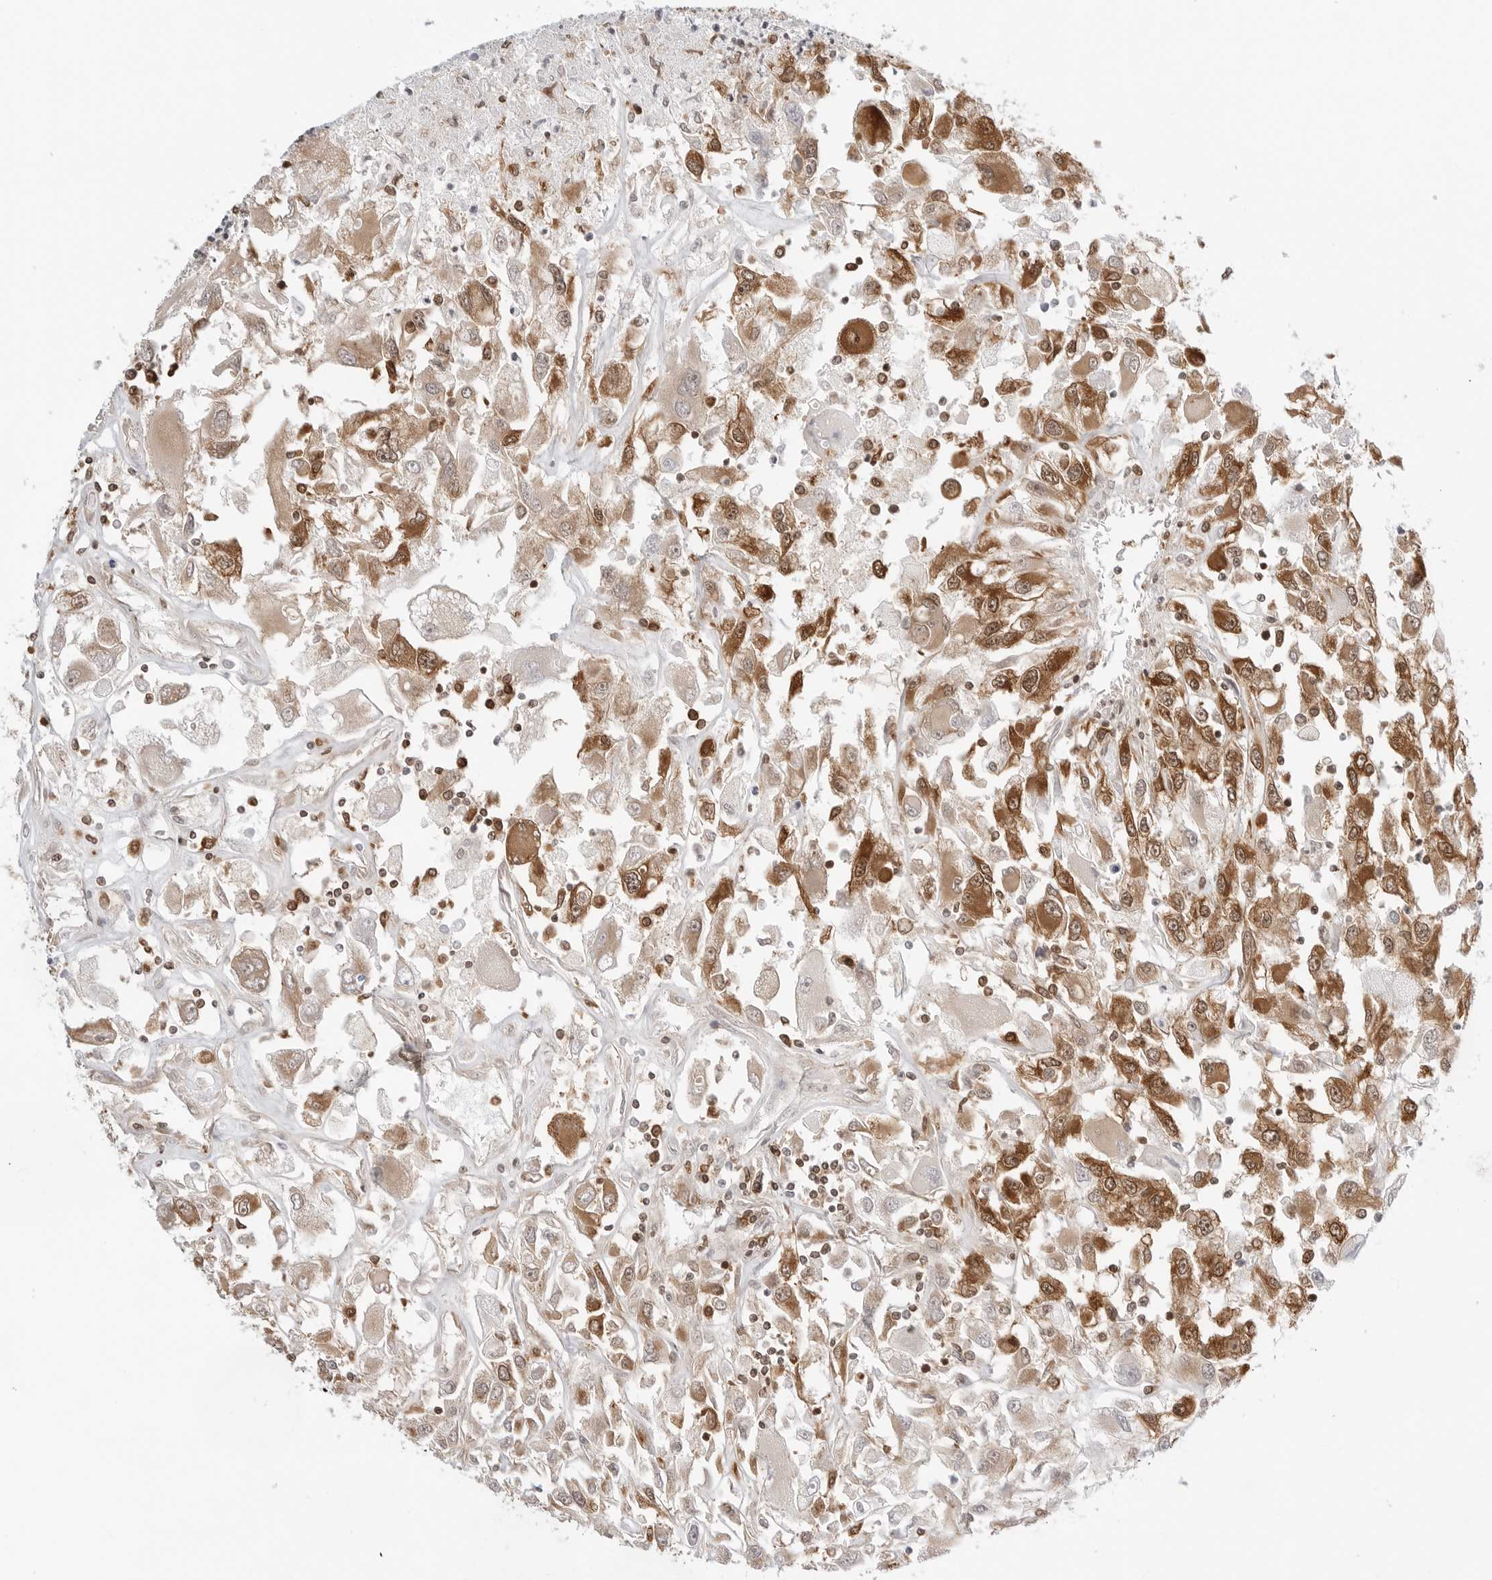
{"staining": {"intensity": "moderate", "quantity": "25%-75%", "location": "cytoplasmic/membranous,nuclear"}, "tissue": "renal cancer", "cell_type": "Tumor cells", "image_type": "cancer", "snomed": [{"axis": "morphology", "description": "Adenocarcinoma, NOS"}, {"axis": "topography", "description": "Kidney"}], "caption": "High-magnification brightfield microscopy of renal cancer stained with DAB (brown) and counterstained with hematoxylin (blue). tumor cells exhibit moderate cytoplasmic/membranous and nuclear staining is identified in about25%-75% of cells.", "gene": "NUDC", "patient": {"sex": "female", "age": 52}}